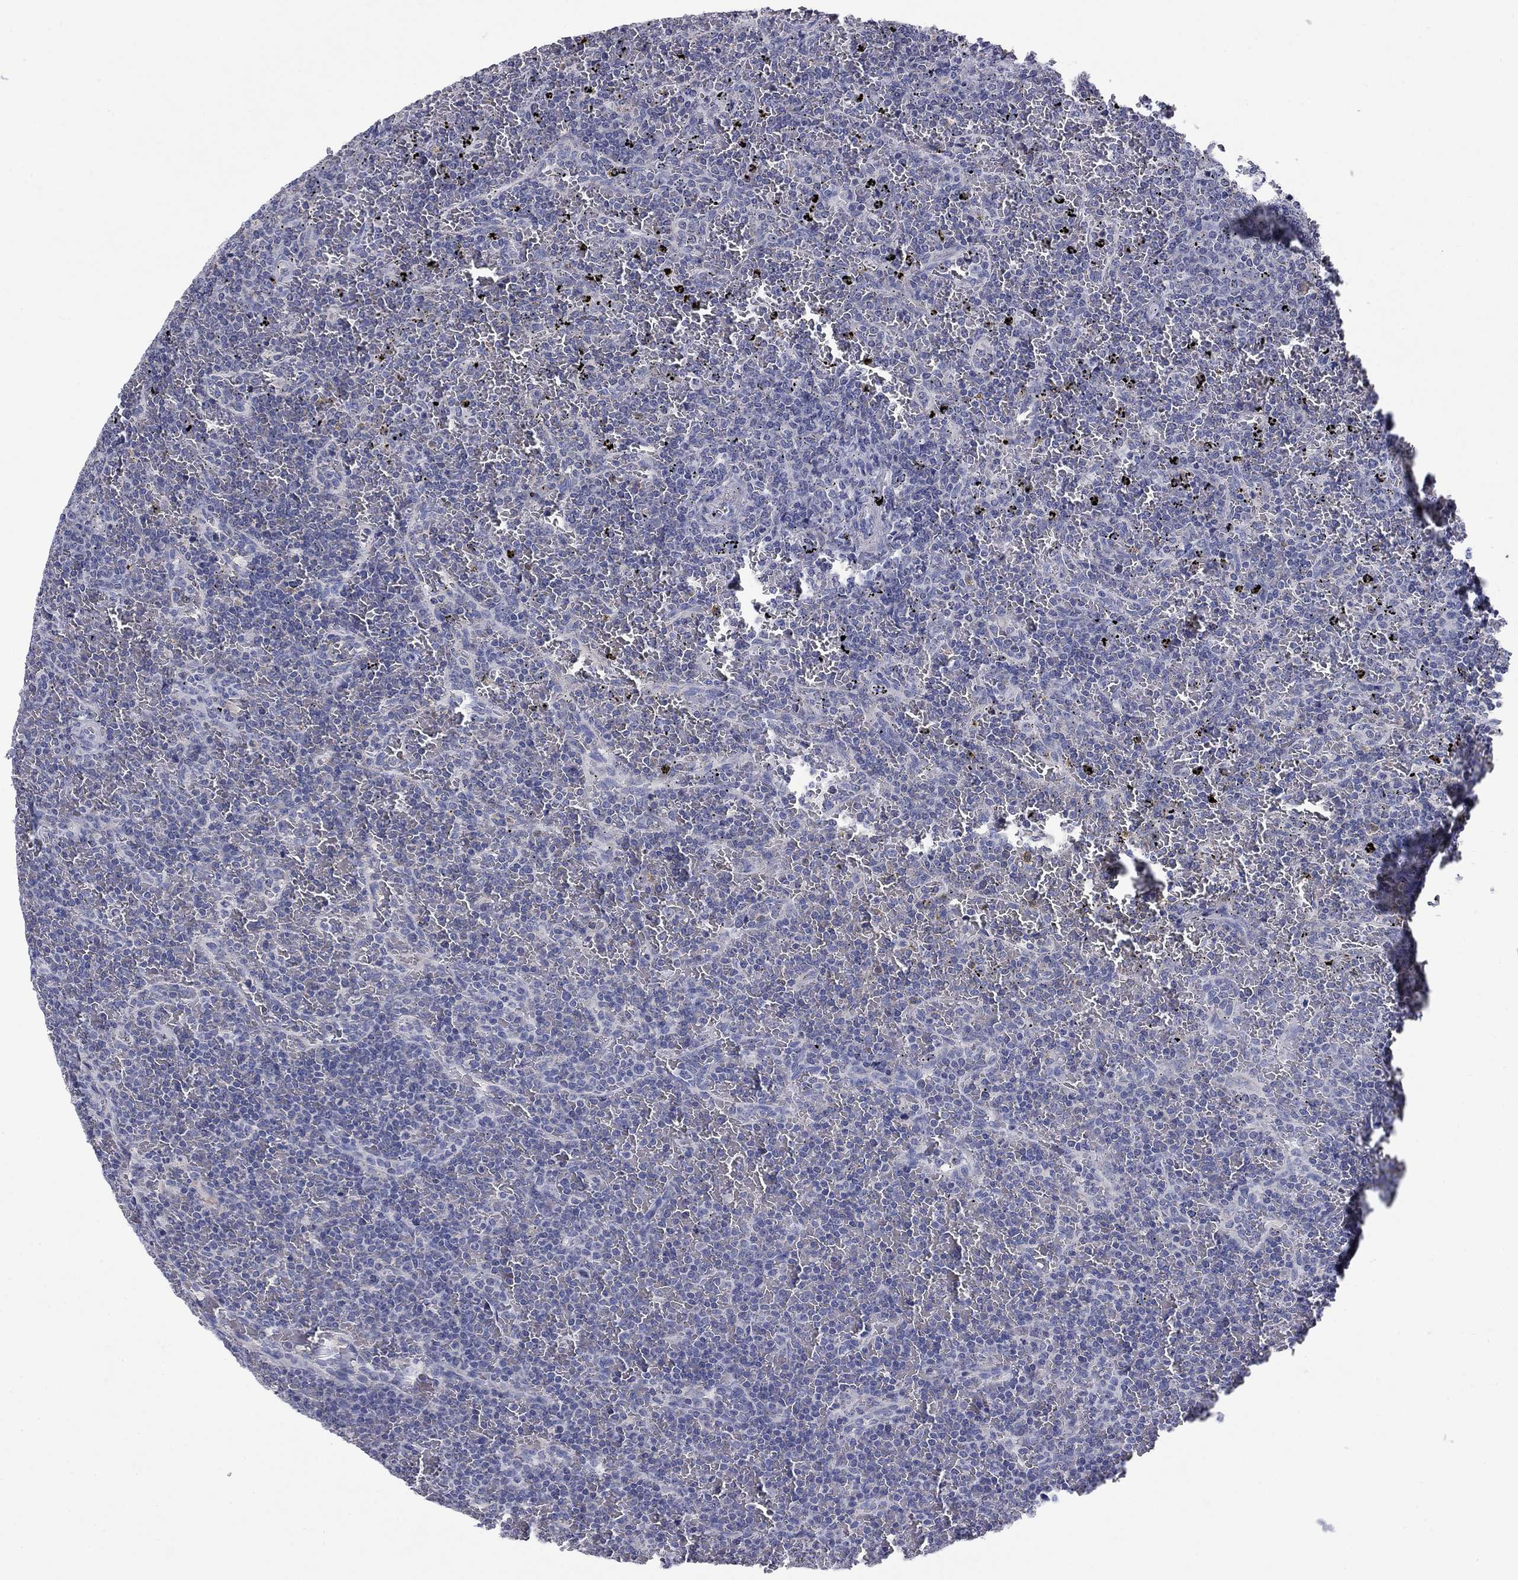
{"staining": {"intensity": "negative", "quantity": "none", "location": "none"}, "tissue": "lymphoma", "cell_type": "Tumor cells", "image_type": "cancer", "snomed": [{"axis": "morphology", "description": "Malignant lymphoma, non-Hodgkin's type, Low grade"}, {"axis": "topography", "description": "Spleen"}], "caption": "There is no significant positivity in tumor cells of low-grade malignant lymphoma, non-Hodgkin's type. (Stains: DAB (3,3'-diaminobenzidine) IHC with hematoxylin counter stain, Microscopy: brightfield microscopy at high magnification).", "gene": "FRK", "patient": {"sex": "female", "age": 77}}